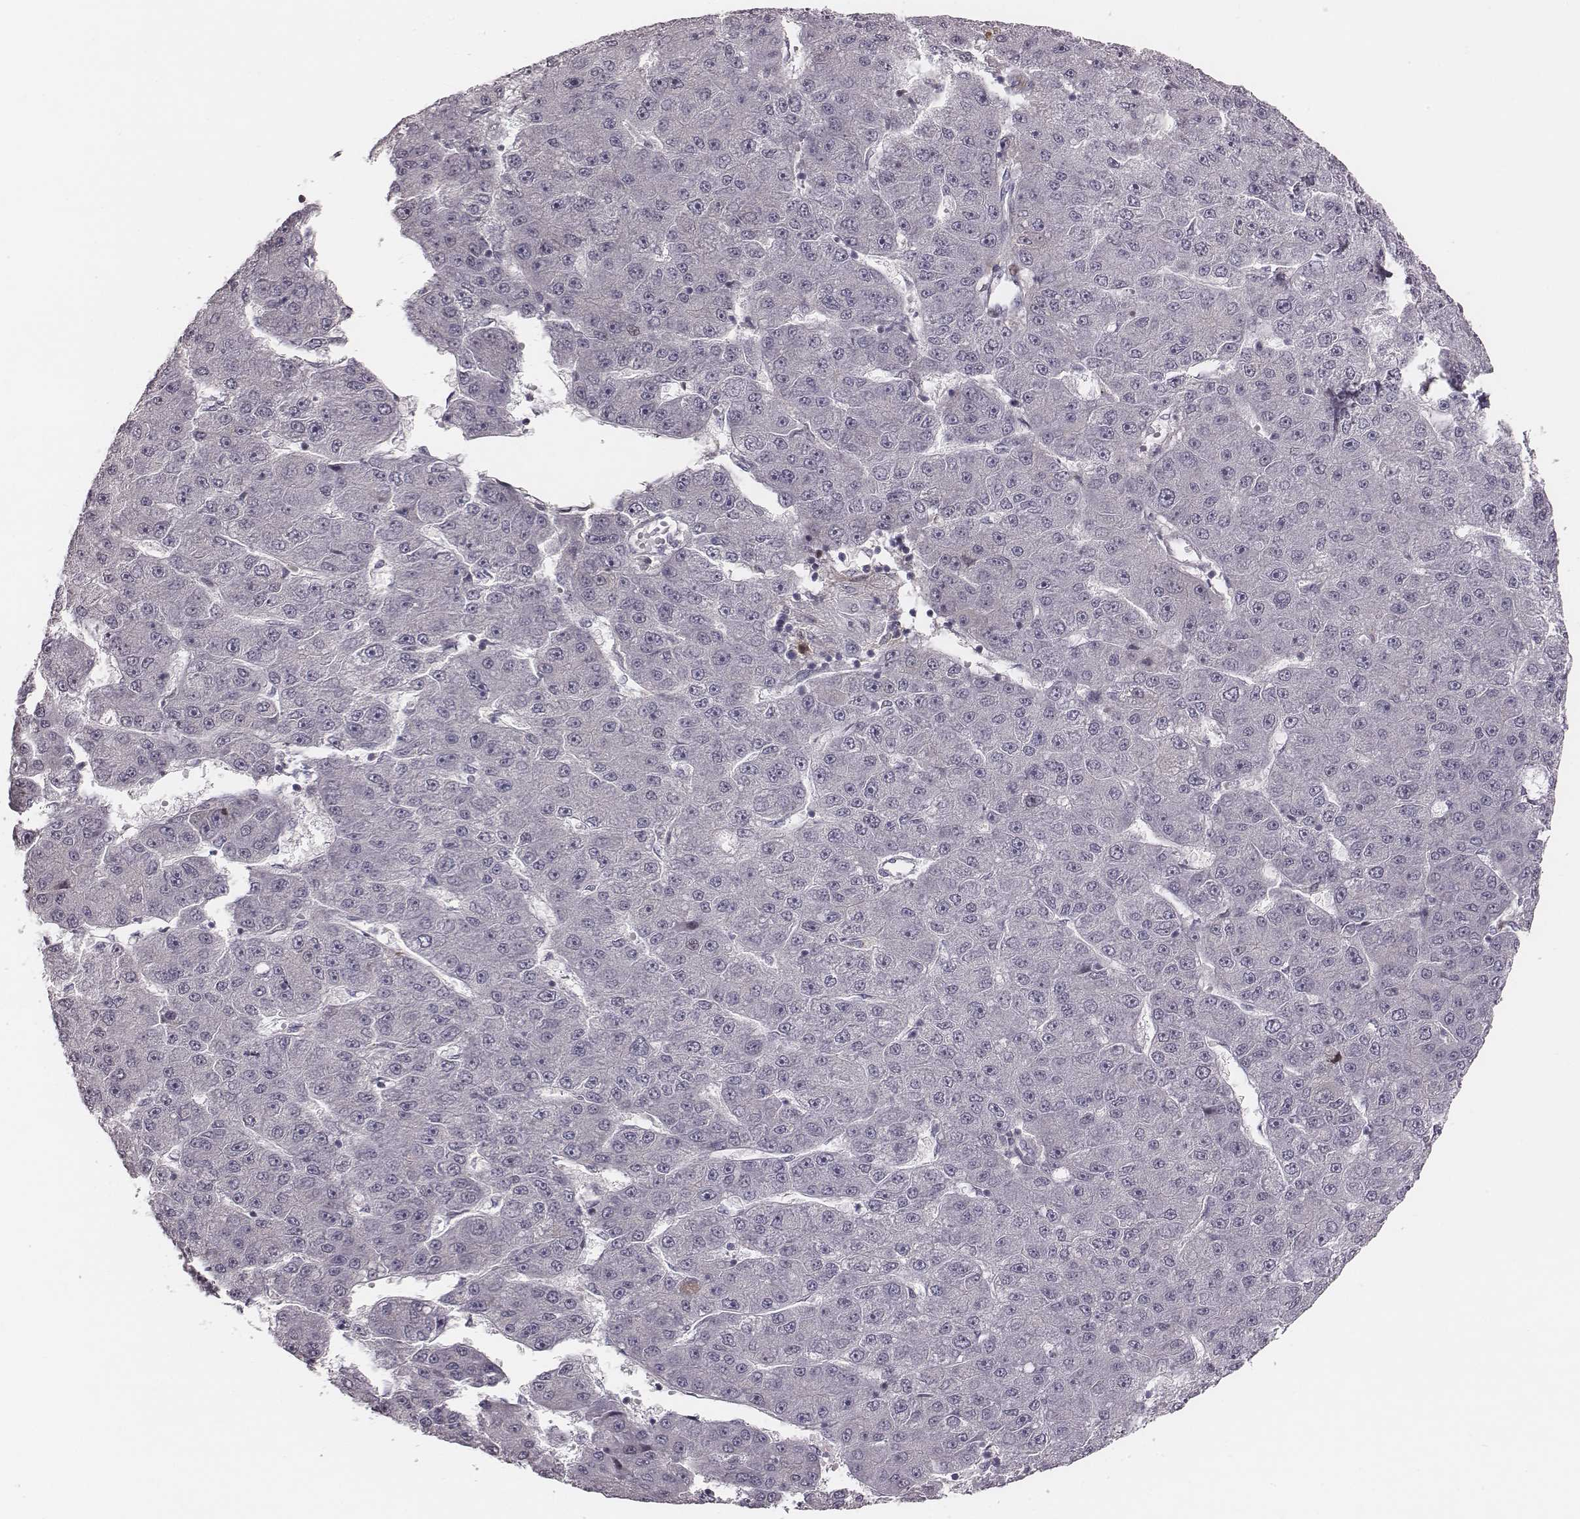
{"staining": {"intensity": "negative", "quantity": "none", "location": "none"}, "tissue": "liver cancer", "cell_type": "Tumor cells", "image_type": "cancer", "snomed": [{"axis": "morphology", "description": "Carcinoma, Hepatocellular, NOS"}, {"axis": "topography", "description": "Liver"}], "caption": "High magnification brightfield microscopy of liver cancer stained with DAB (3,3'-diaminobenzidine) (brown) and counterstained with hematoxylin (blue): tumor cells show no significant positivity.", "gene": "NDC1", "patient": {"sex": "male", "age": 67}}